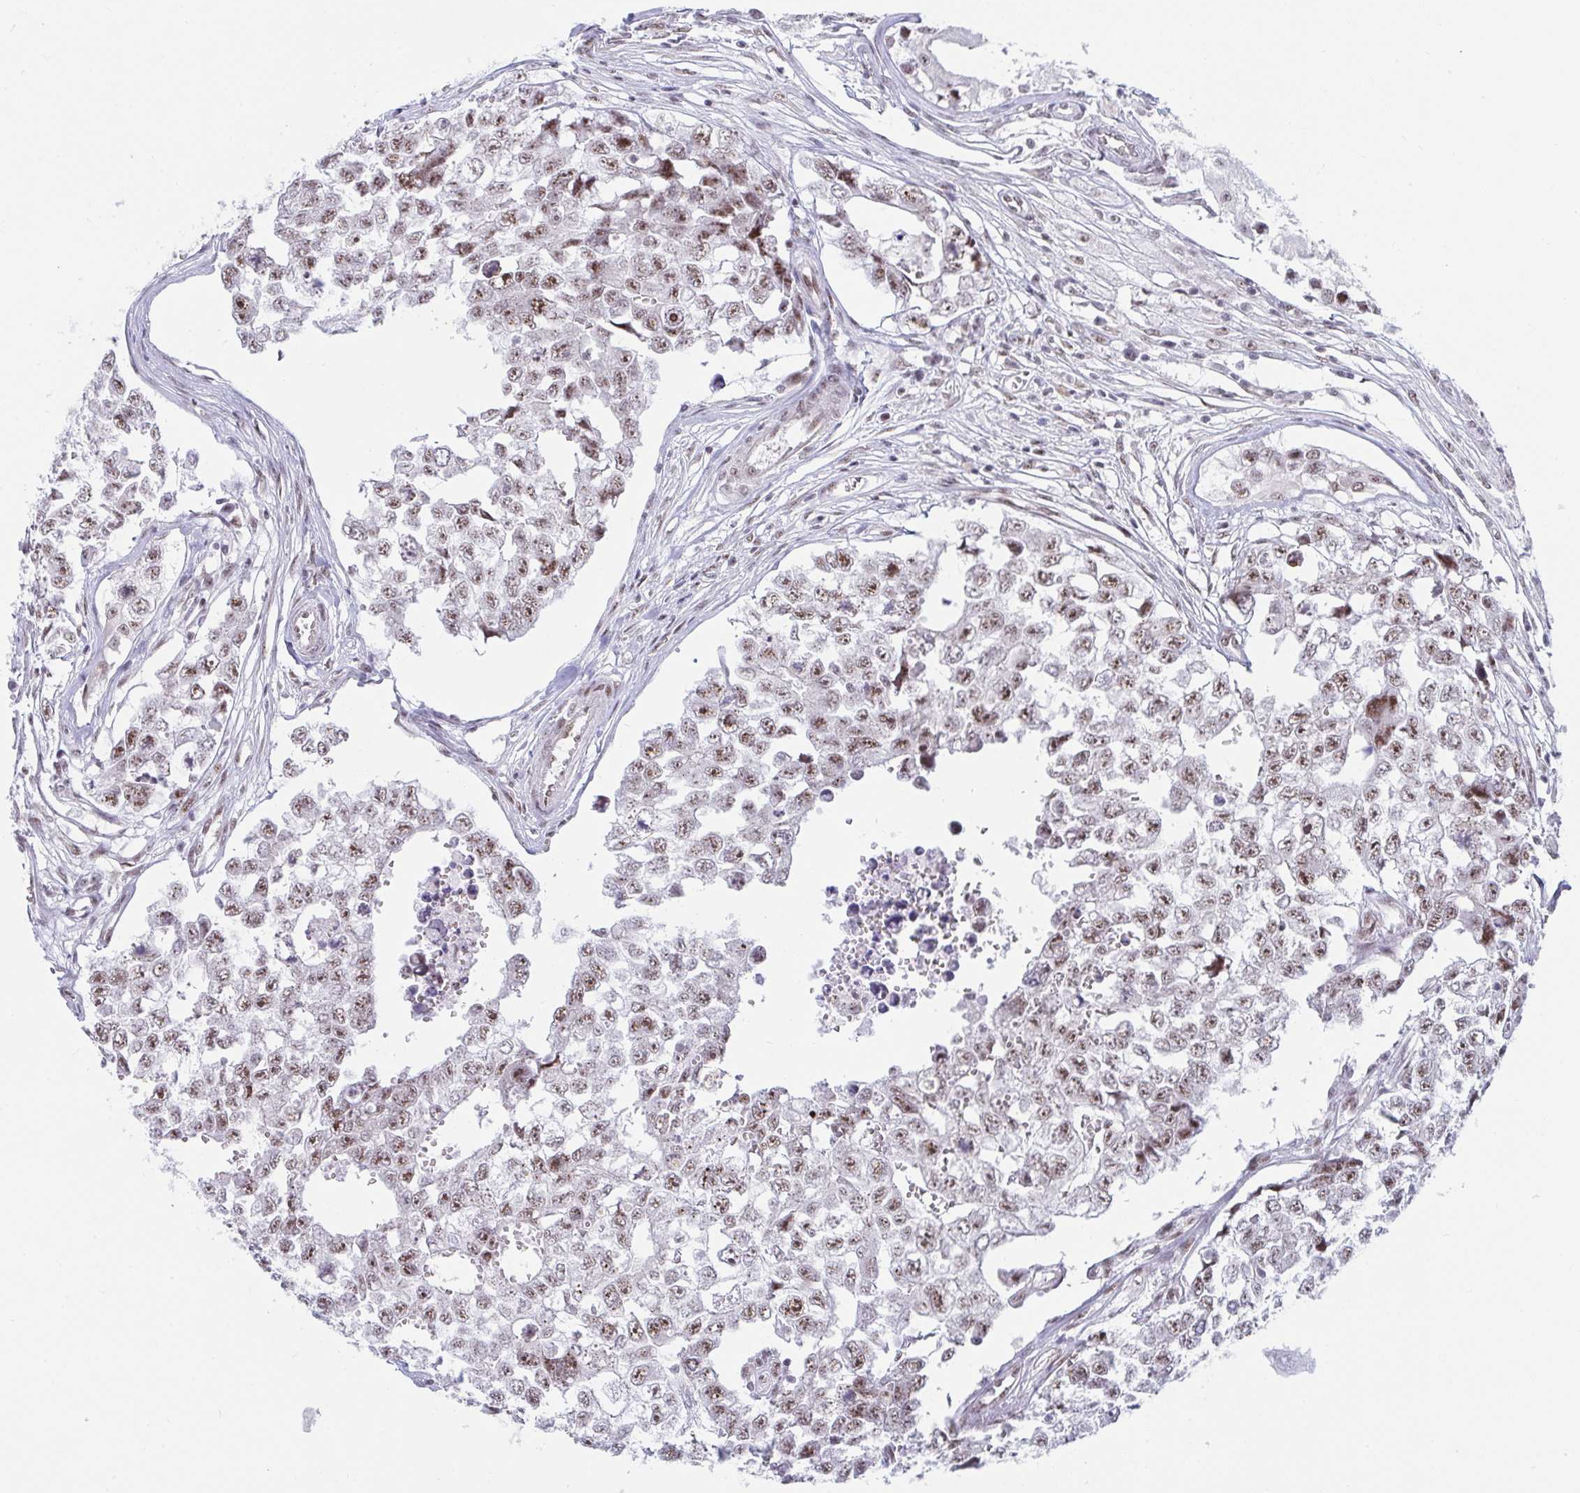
{"staining": {"intensity": "moderate", "quantity": ">75%", "location": "nuclear"}, "tissue": "testis cancer", "cell_type": "Tumor cells", "image_type": "cancer", "snomed": [{"axis": "morphology", "description": "Carcinoma, Embryonal, NOS"}, {"axis": "topography", "description": "Testis"}], "caption": "A micrograph of human testis cancer (embryonal carcinoma) stained for a protein shows moderate nuclear brown staining in tumor cells. (Brightfield microscopy of DAB IHC at high magnification).", "gene": "PRR14", "patient": {"sex": "male", "age": 18}}